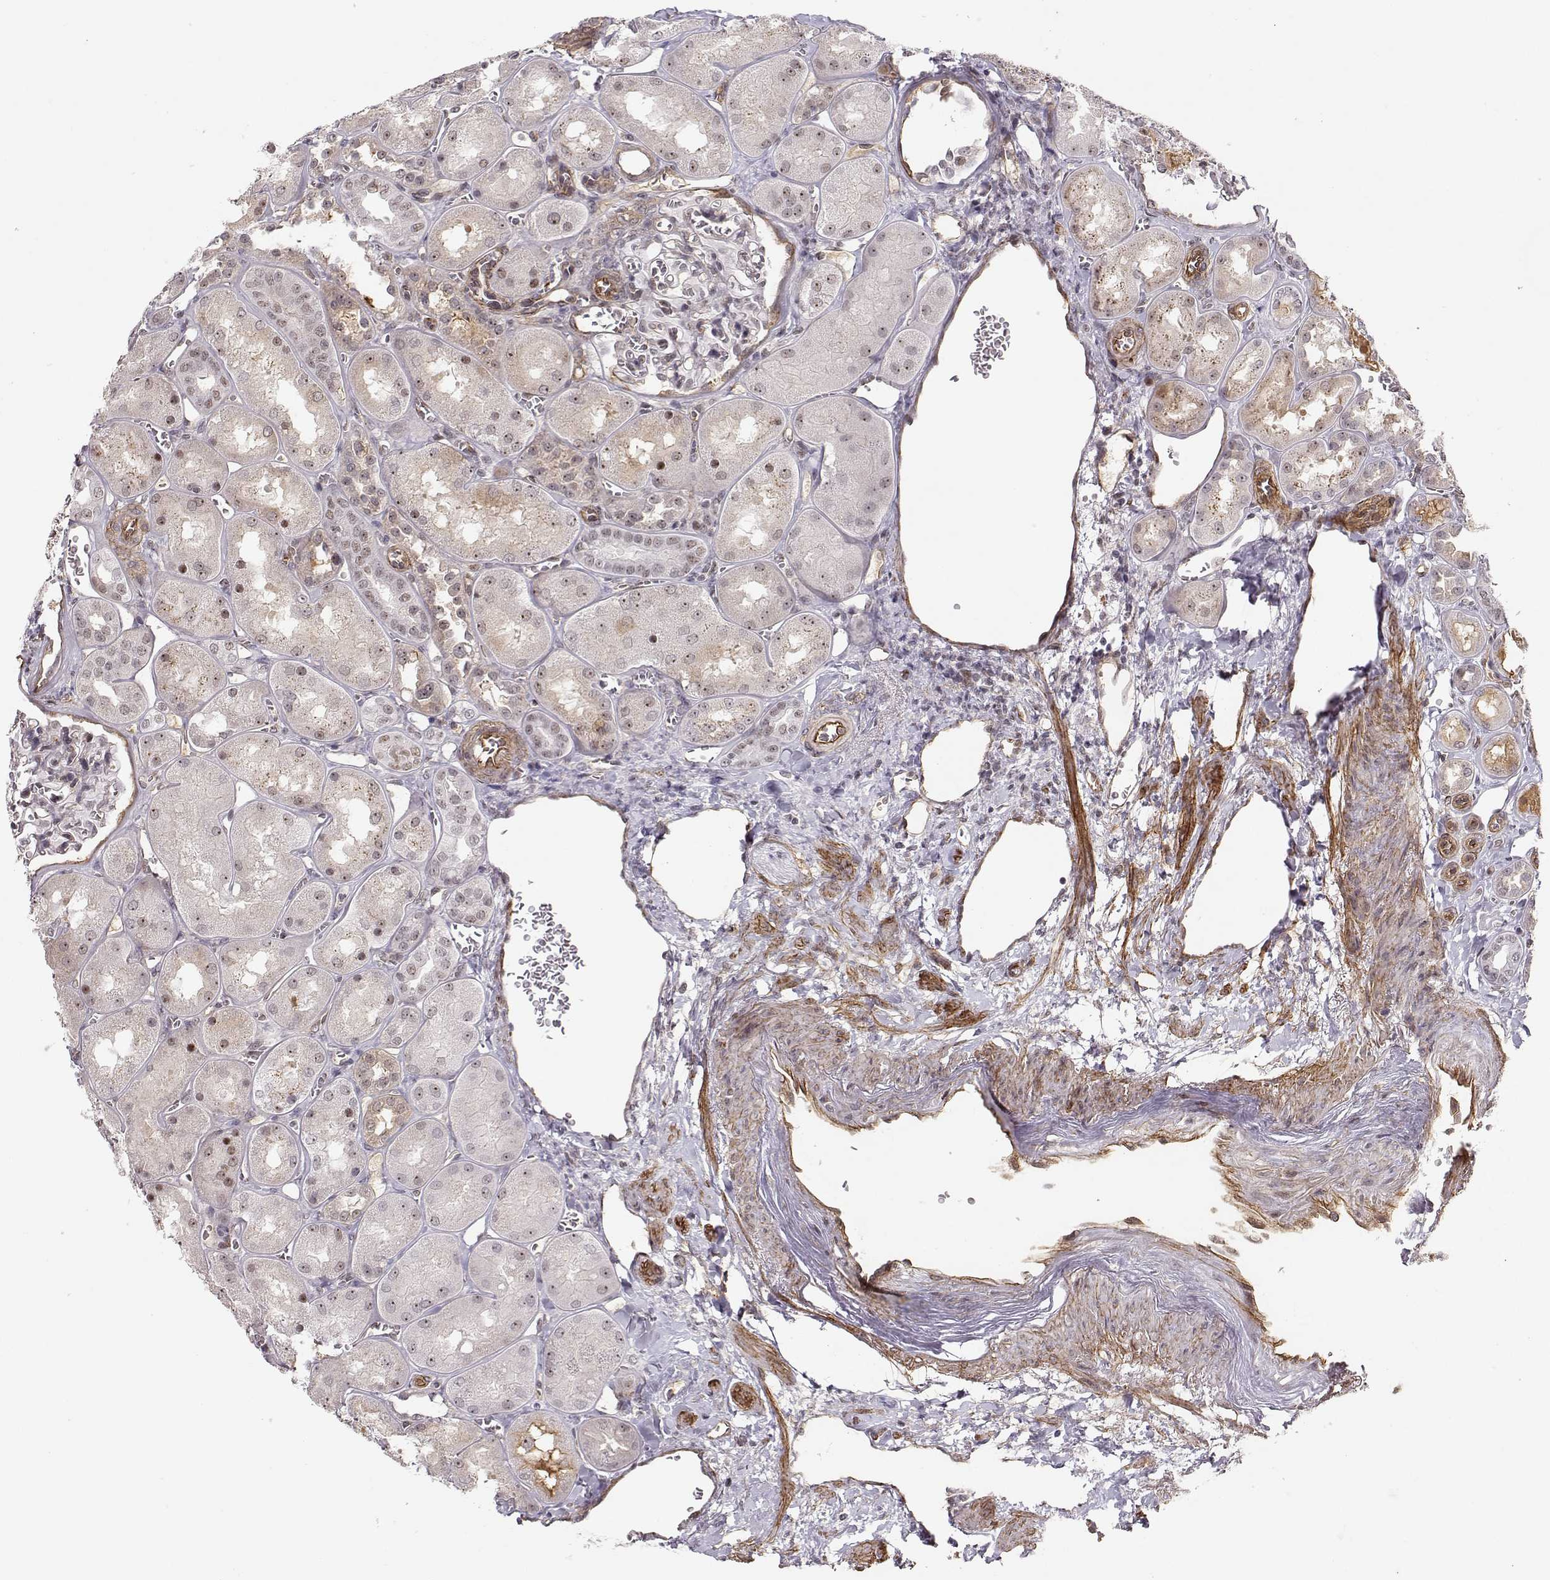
{"staining": {"intensity": "moderate", "quantity": "<25%", "location": "nuclear"}, "tissue": "kidney", "cell_type": "Cells in glomeruli", "image_type": "normal", "snomed": [{"axis": "morphology", "description": "Normal tissue, NOS"}, {"axis": "topography", "description": "Kidney"}], "caption": "Kidney stained with DAB IHC displays low levels of moderate nuclear staining in about <25% of cells in glomeruli.", "gene": "CIR1", "patient": {"sex": "male", "age": 73}}